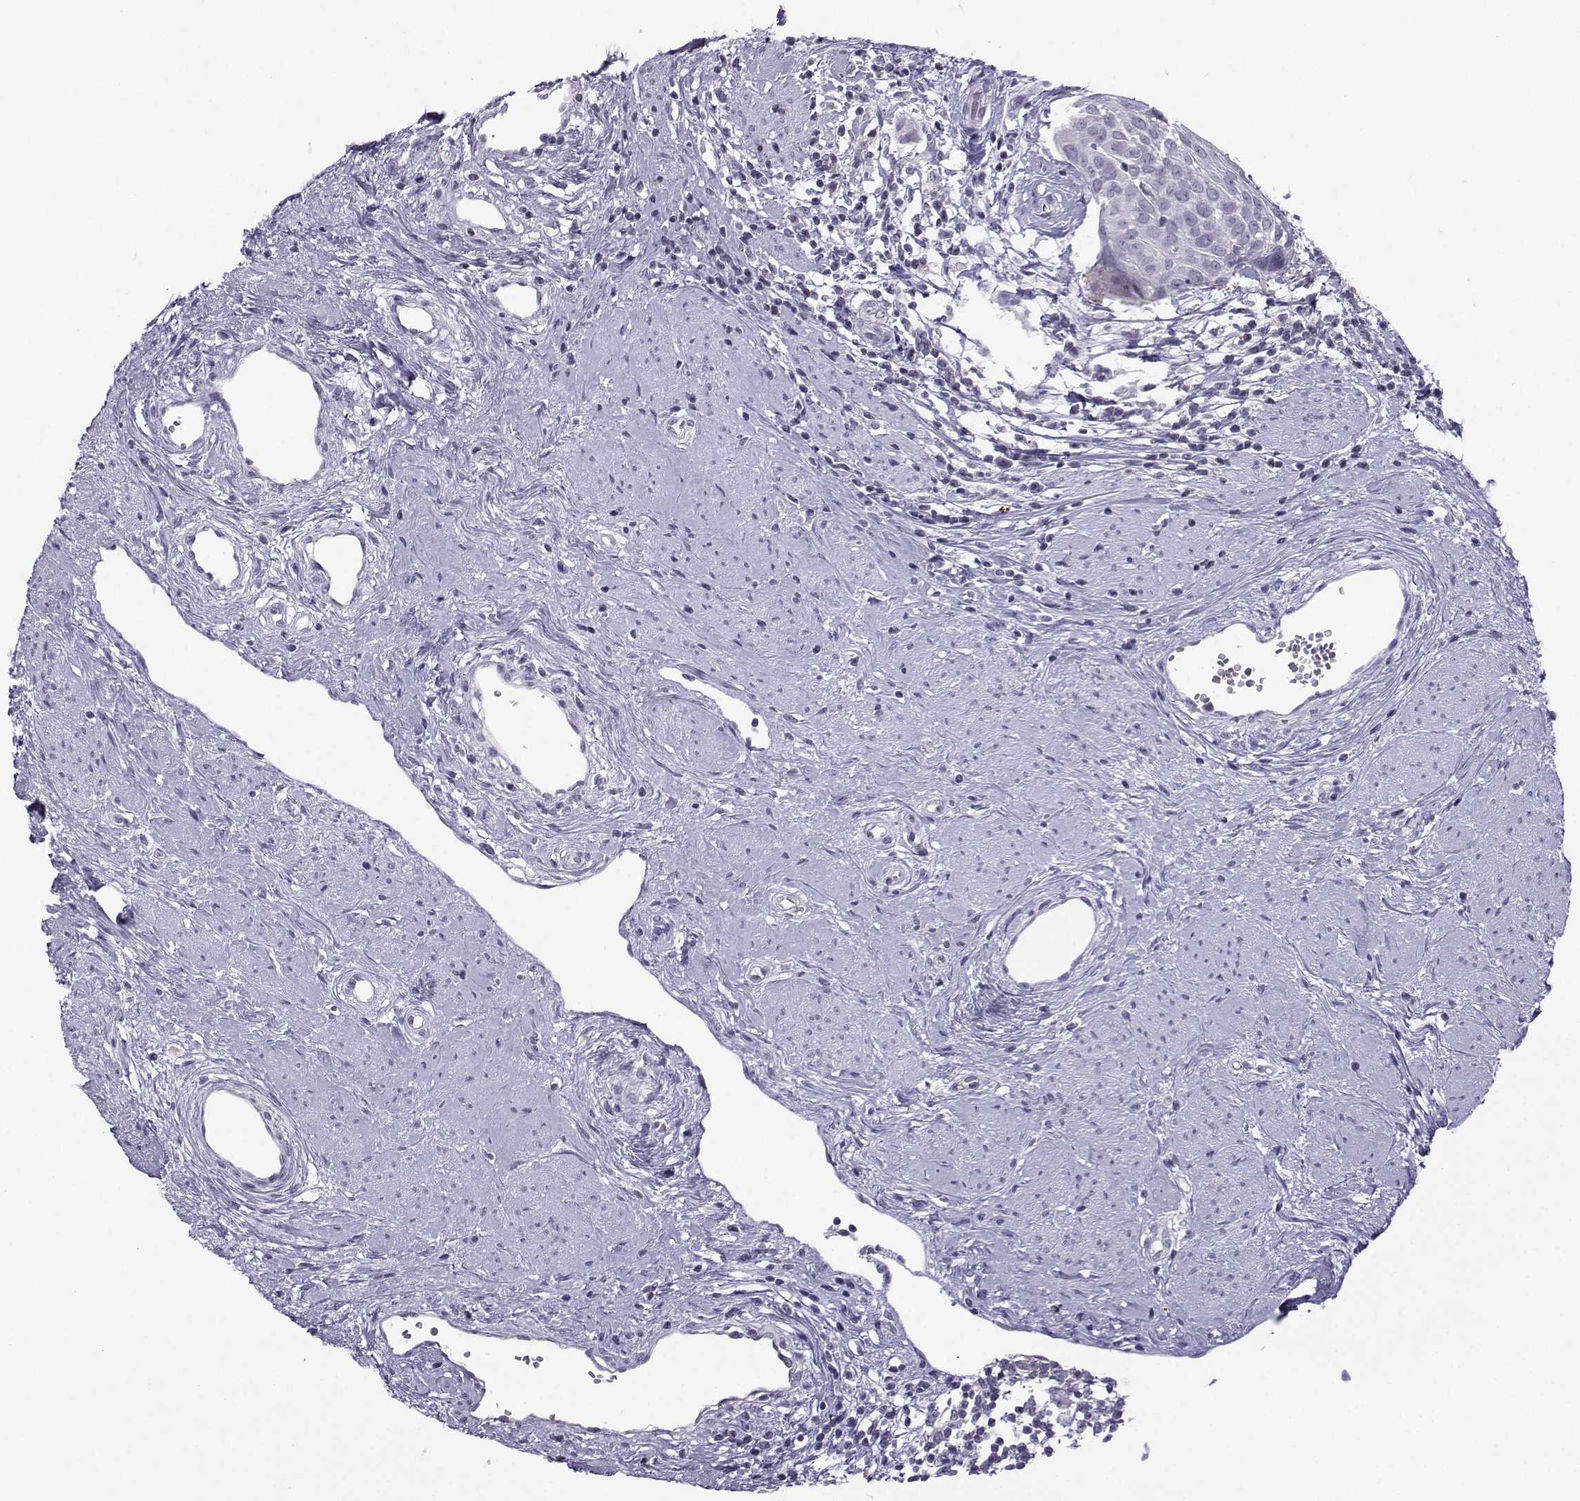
{"staining": {"intensity": "negative", "quantity": "none", "location": "none"}, "tissue": "cervical cancer", "cell_type": "Tumor cells", "image_type": "cancer", "snomed": [{"axis": "morphology", "description": "Squamous cell carcinoma, NOS"}, {"axis": "topography", "description": "Cervix"}], "caption": "Immunohistochemistry (IHC) micrograph of neoplastic tissue: human cervical cancer (squamous cell carcinoma) stained with DAB exhibits no significant protein expression in tumor cells.", "gene": "LHX1", "patient": {"sex": "female", "age": 39}}